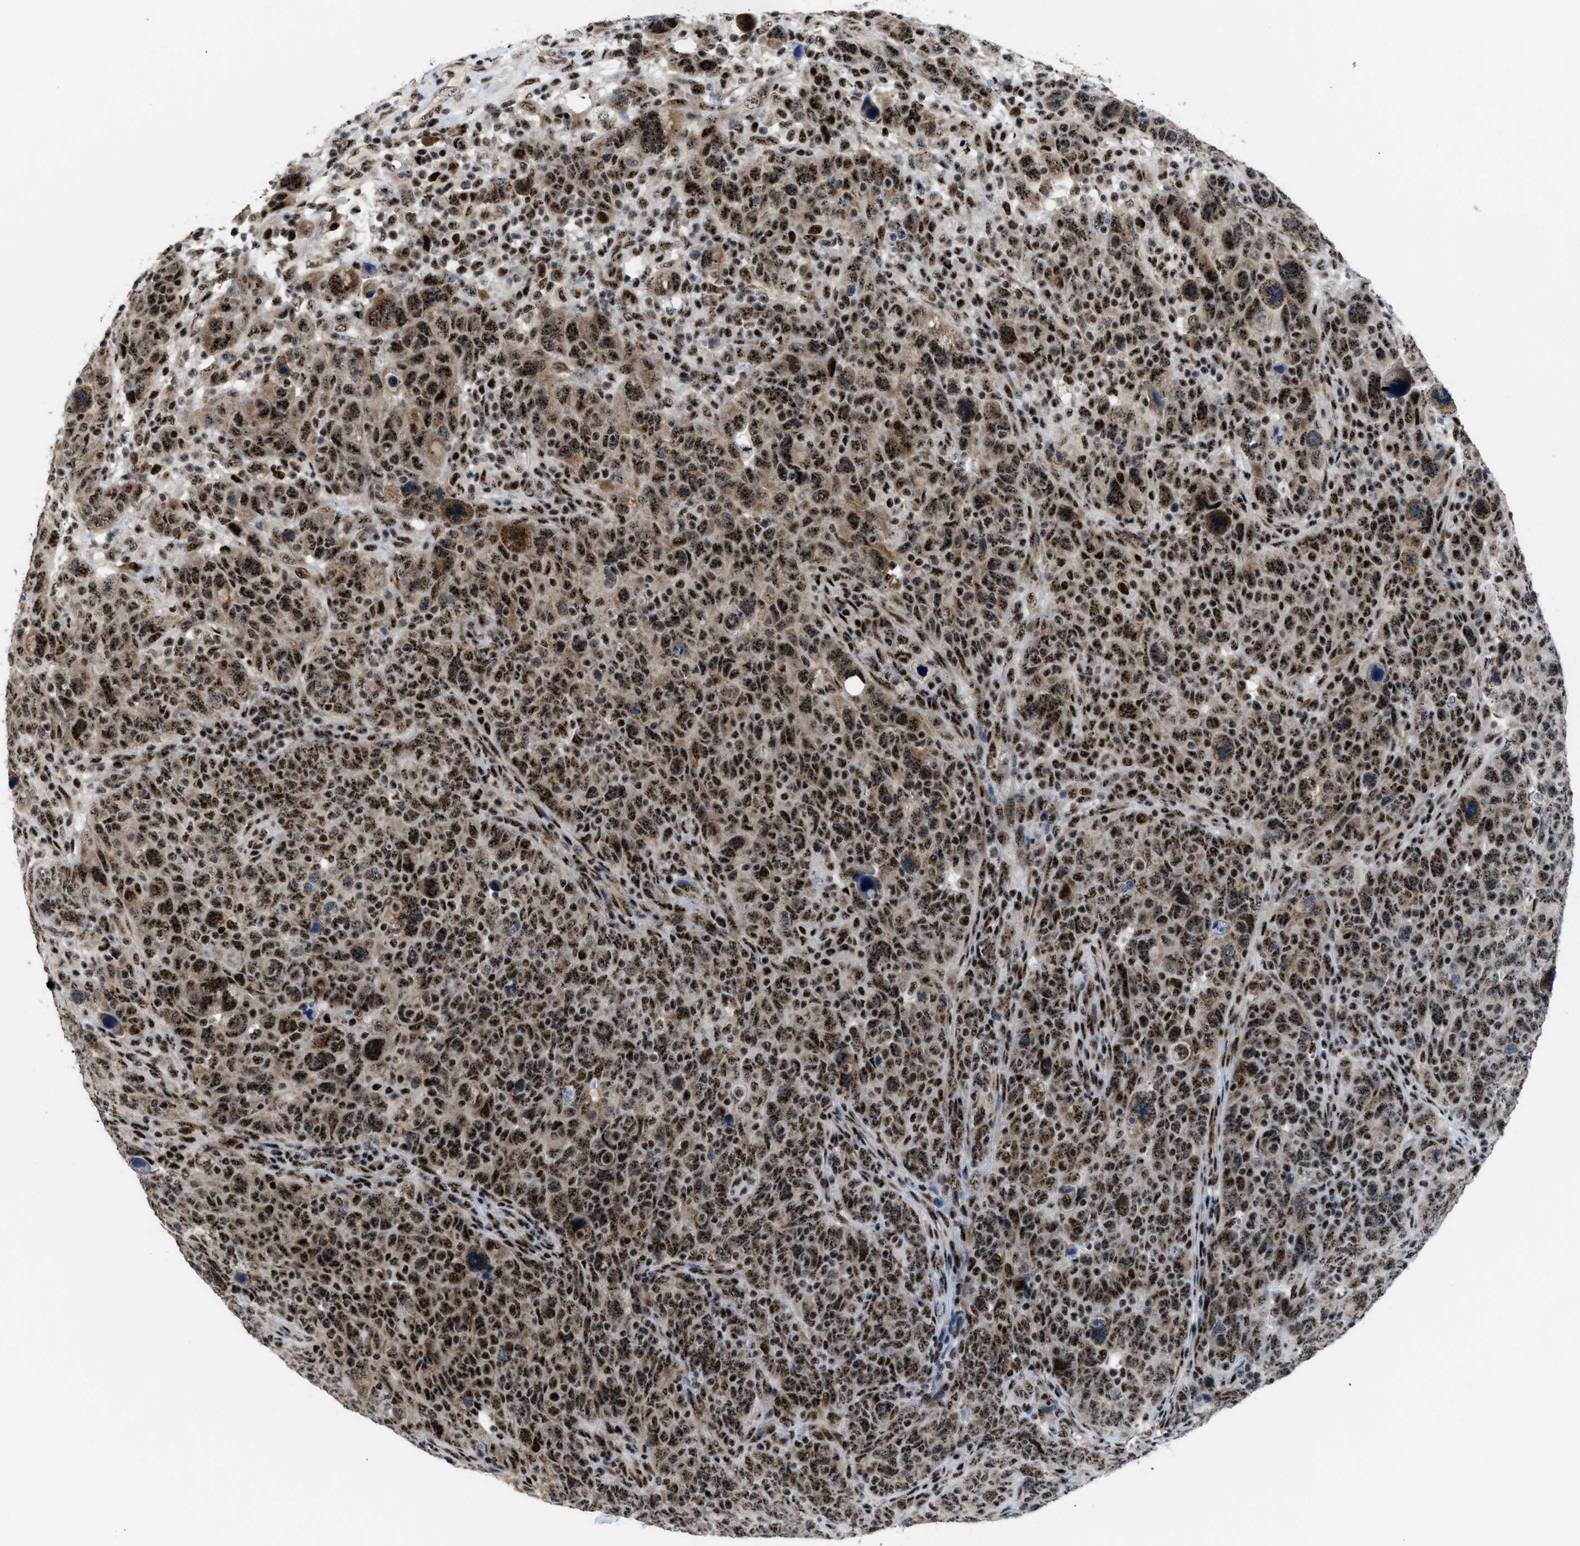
{"staining": {"intensity": "strong", "quantity": ">75%", "location": "cytoplasmic/membranous,nuclear"}, "tissue": "breast cancer", "cell_type": "Tumor cells", "image_type": "cancer", "snomed": [{"axis": "morphology", "description": "Duct carcinoma"}, {"axis": "topography", "description": "Breast"}], "caption": "Protein expression analysis of human breast cancer (invasive ductal carcinoma) reveals strong cytoplasmic/membranous and nuclear positivity in about >75% of tumor cells.", "gene": "CDR2", "patient": {"sex": "female", "age": 37}}